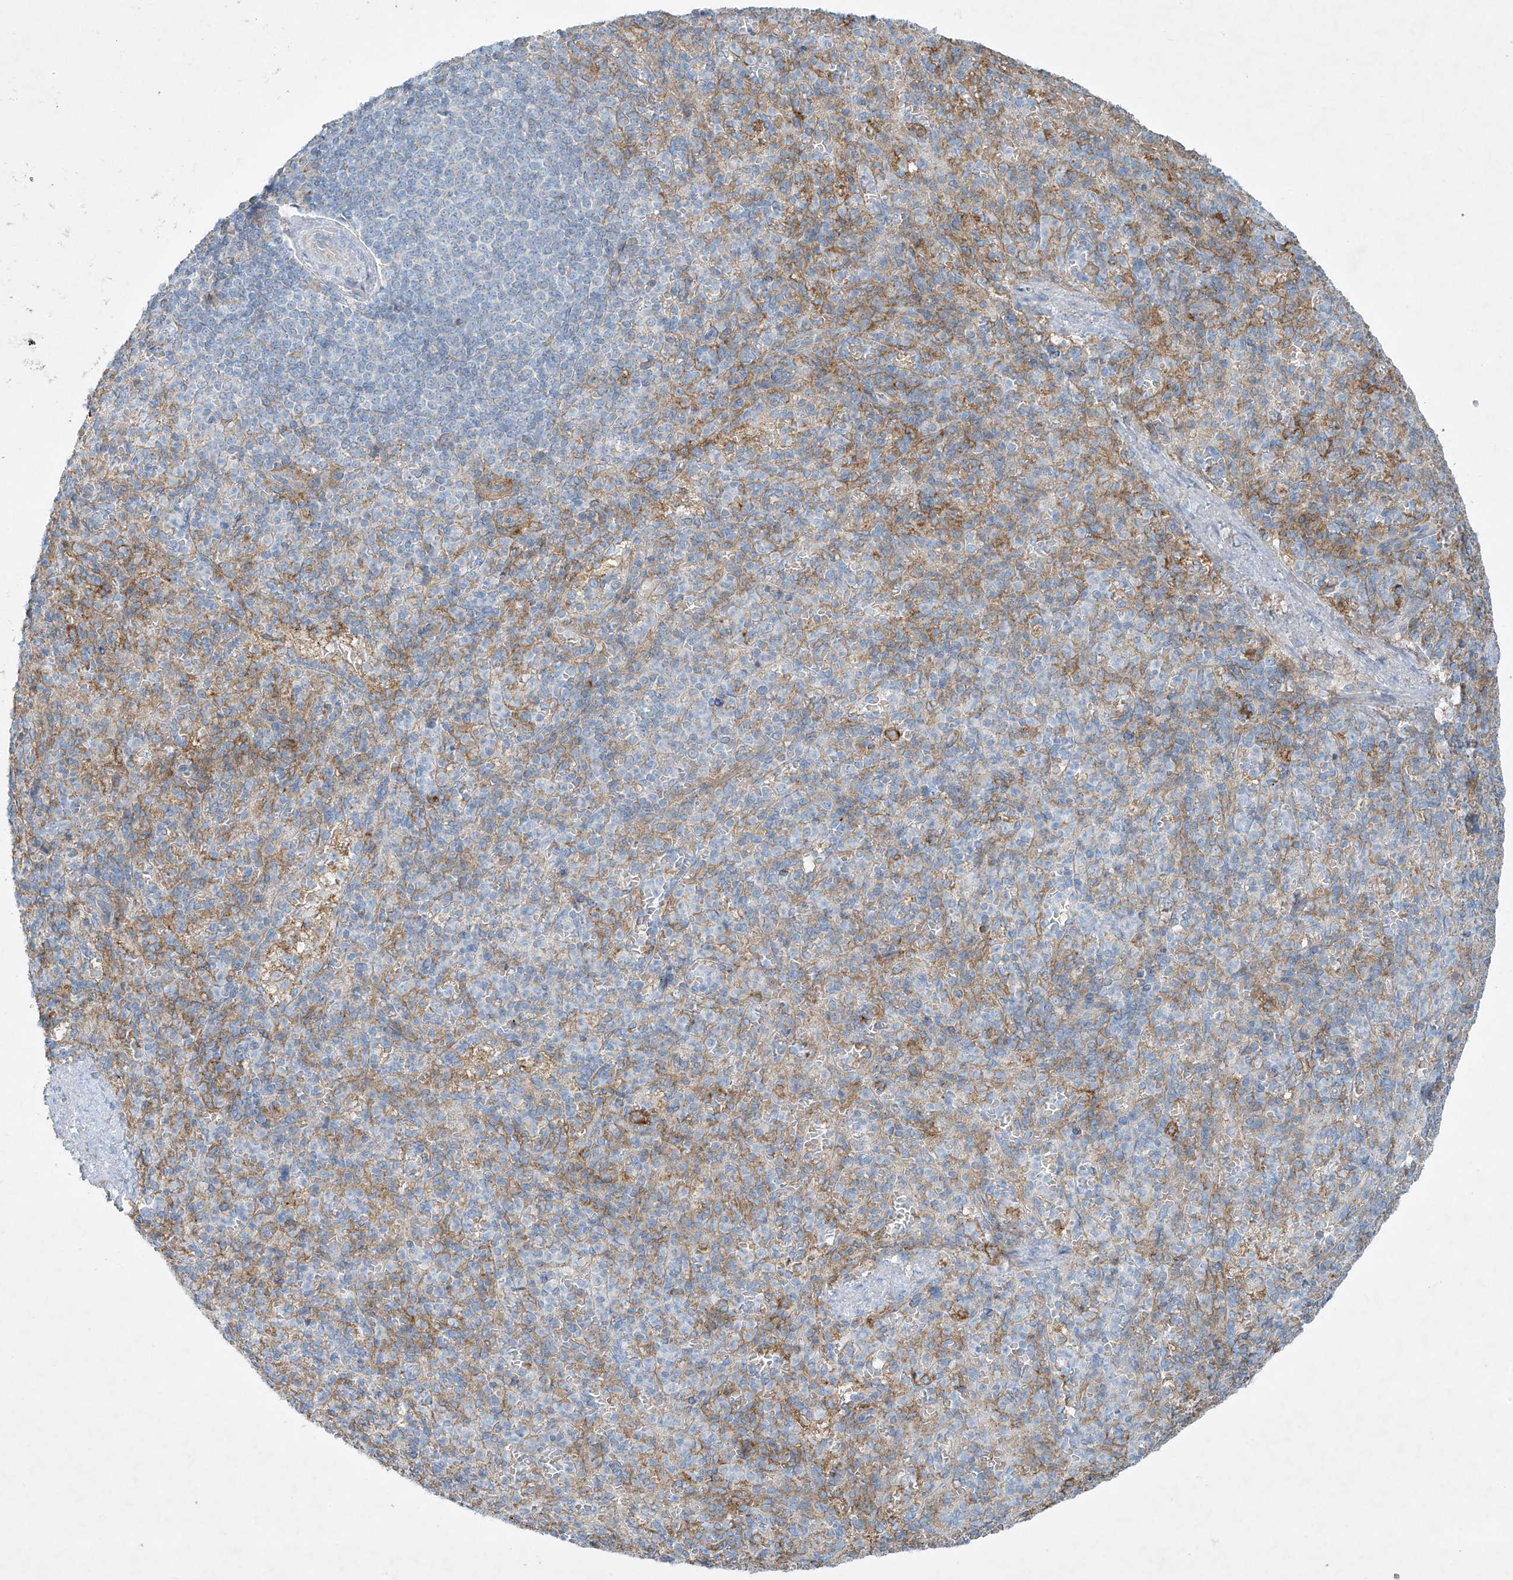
{"staining": {"intensity": "weak", "quantity": "<25%", "location": "cytoplasmic/membranous"}, "tissue": "spleen", "cell_type": "Cells in red pulp", "image_type": "normal", "snomed": [{"axis": "morphology", "description": "Normal tissue, NOS"}, {"axis": "topography", "description": "Spleen"}], "caption": "High power microscopy histopathology image of an IHC histopathology image of normal spleen, revealing no significant staining in cells in red pulp.", "gene": "VAMP5", "patient": {"sex": "female", "age": 74}}